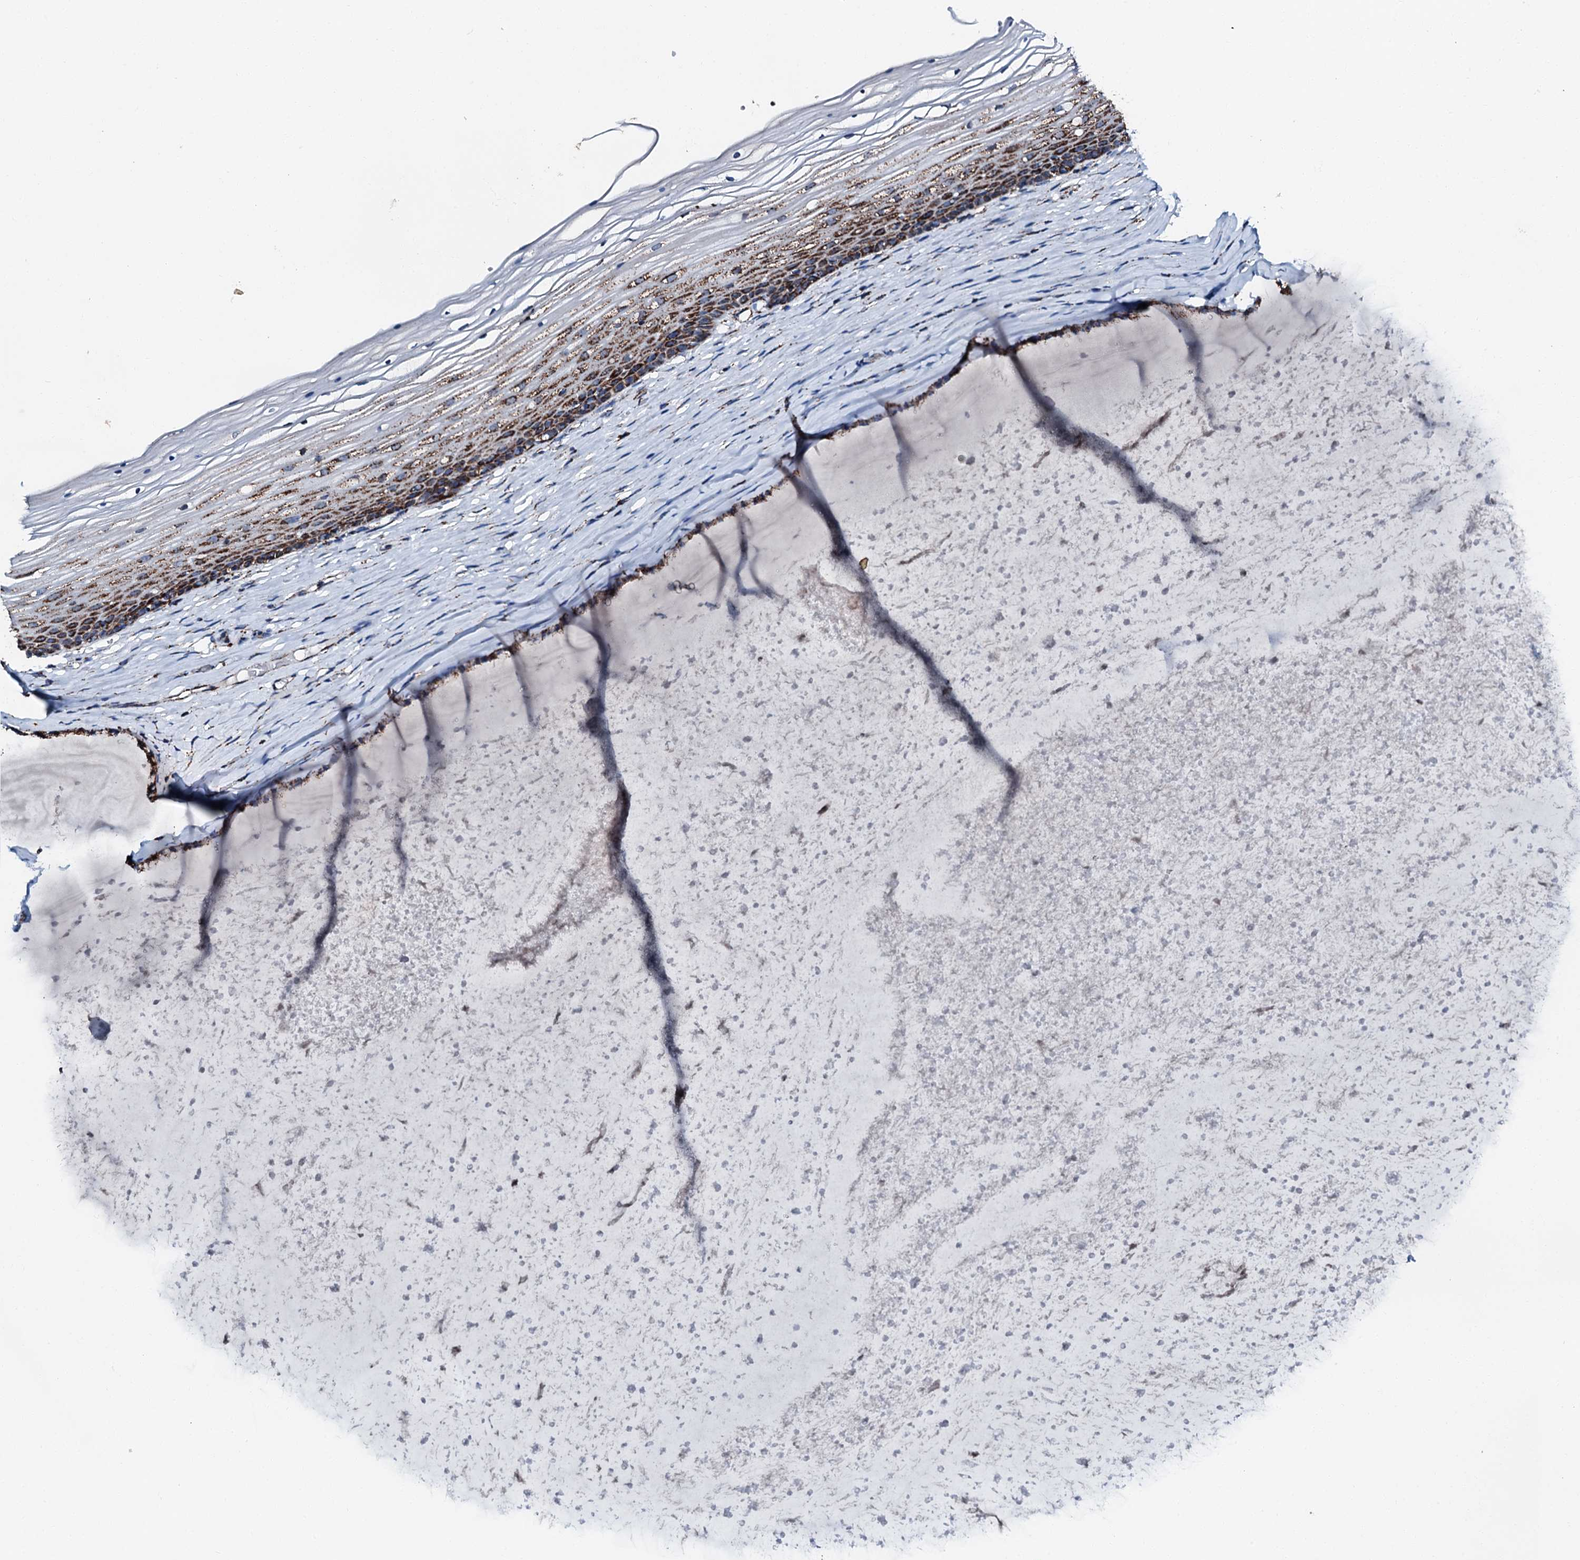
{"staining": {"intensity": "strong", "quantity": ">75%", "location": "cytoplasmic/membranous"}, "tissue": "vagina", "cell_type": "Squamous epithelial cells", "image_type": "normal", "snomed": [{"axis": "morphology", "description": "Normal tissue, NOS"}, {"axis": "topography", "description": "Vagina"}, {"axis": "topography", "description": "Cervix"}], "caption": "High-magnification brightfield microscopy of unremarkable vagina stained with DAB (3,3'-diaminobenzidine) (brown) and counterstained with hematoxylin (blue). squamous epithelial cells exhibit strong cytoplasmic/membranous staining is present in approximately>75% of cells. (brown staining indicates protein expression, while blue staining denotes nuclei).", "gene": "HADH", "patient": {"sex": "female", "age": 40}}